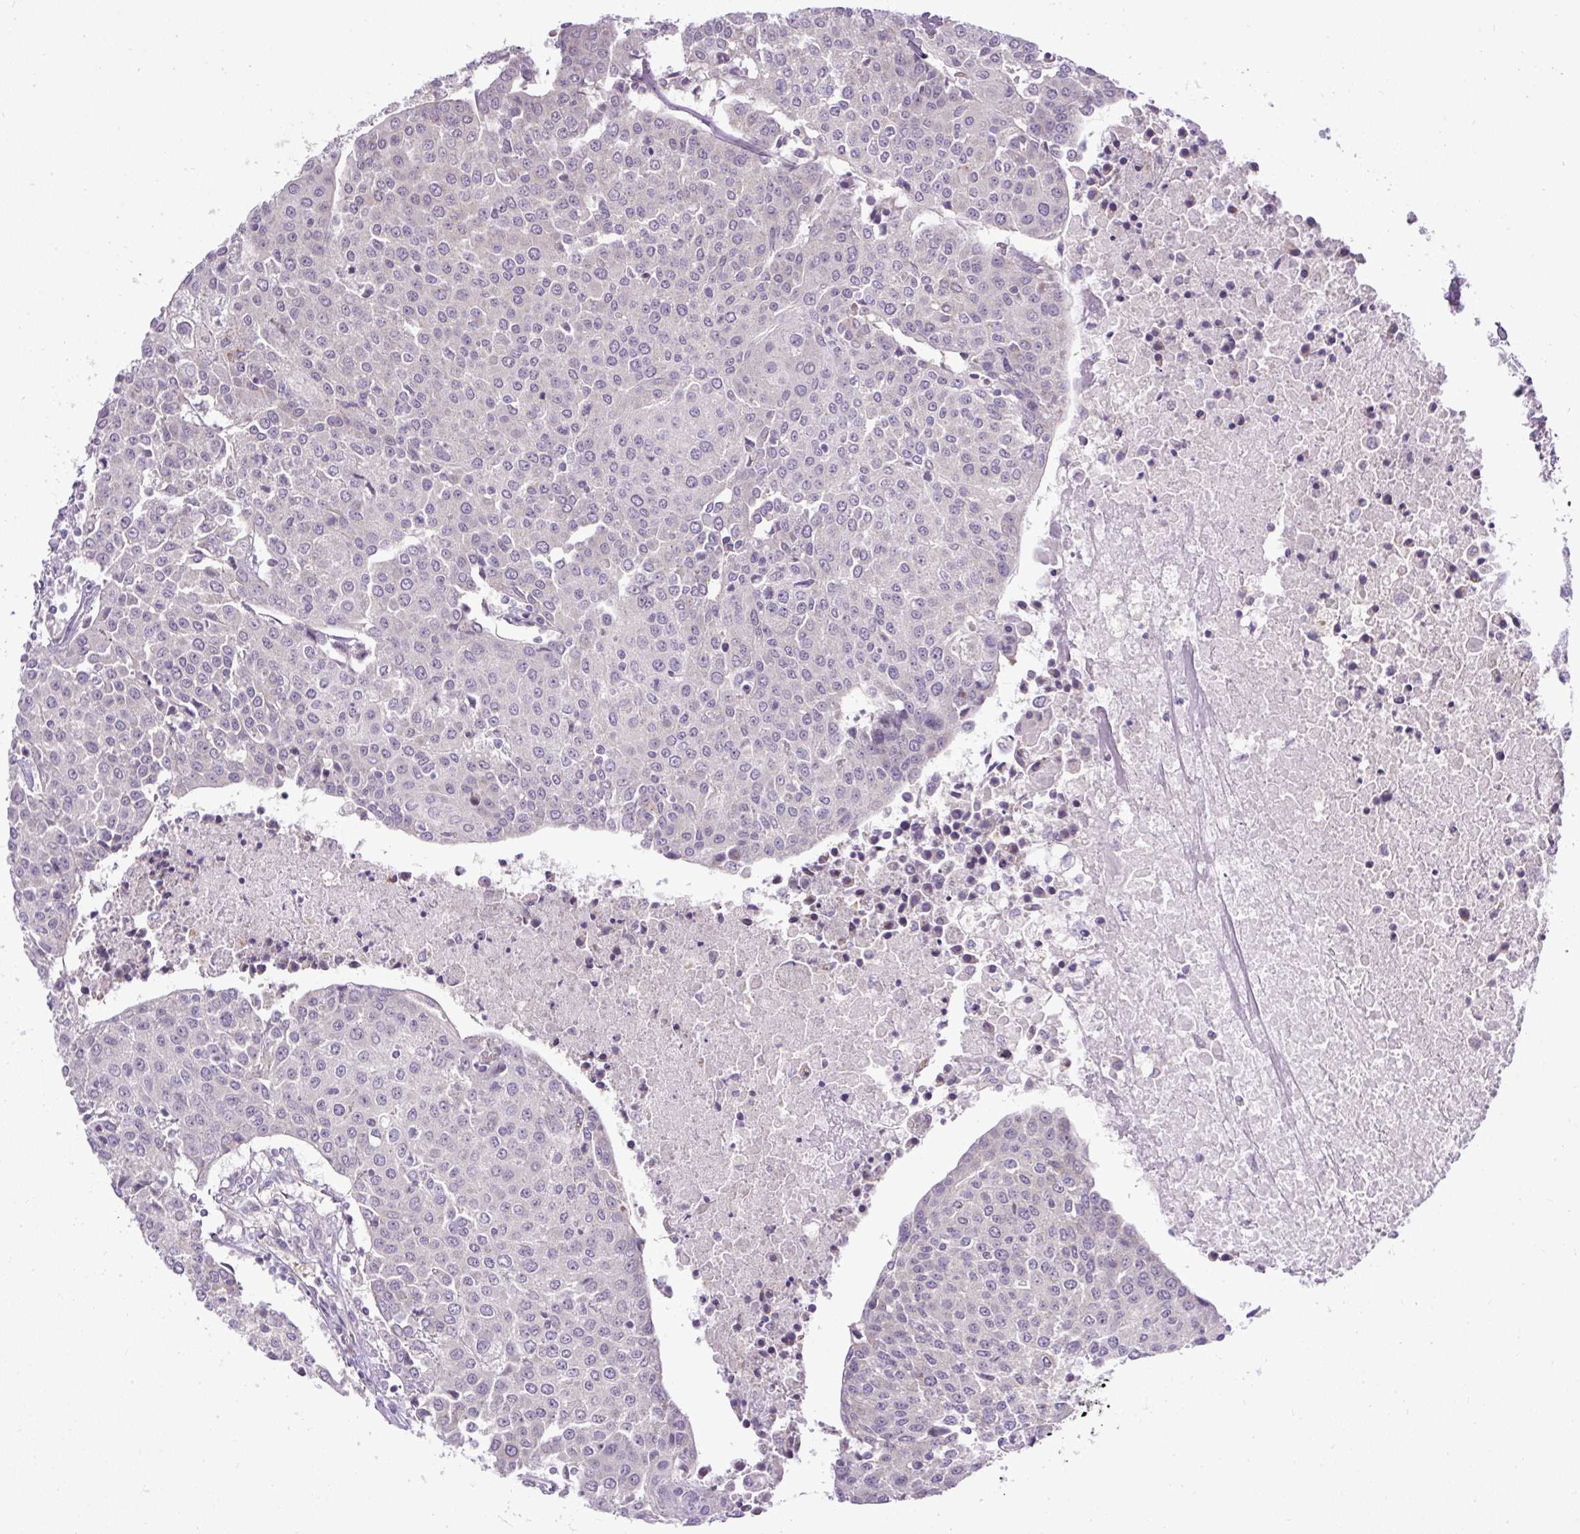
{"staining": {"intensity": "negative", "quantity": "none", "location": "none"}, "tissue": "urothelial cancer", "cell_type": "Tumor cells", "image_type": "cancer", "snomed": [{"axis": "morphology", "description": "Urothelial carcinoma, High grade"}, {"axis": "topography", "description": "Urinary bladder"}], "caption": "IHC image of neoplastic tissue: human high-grade urothelial carcinoma stained with DAB exhibits no significant protein positivity in tumor cells.", "gene": "SMC4", "patient": {"sex": "female", "age": 85}}